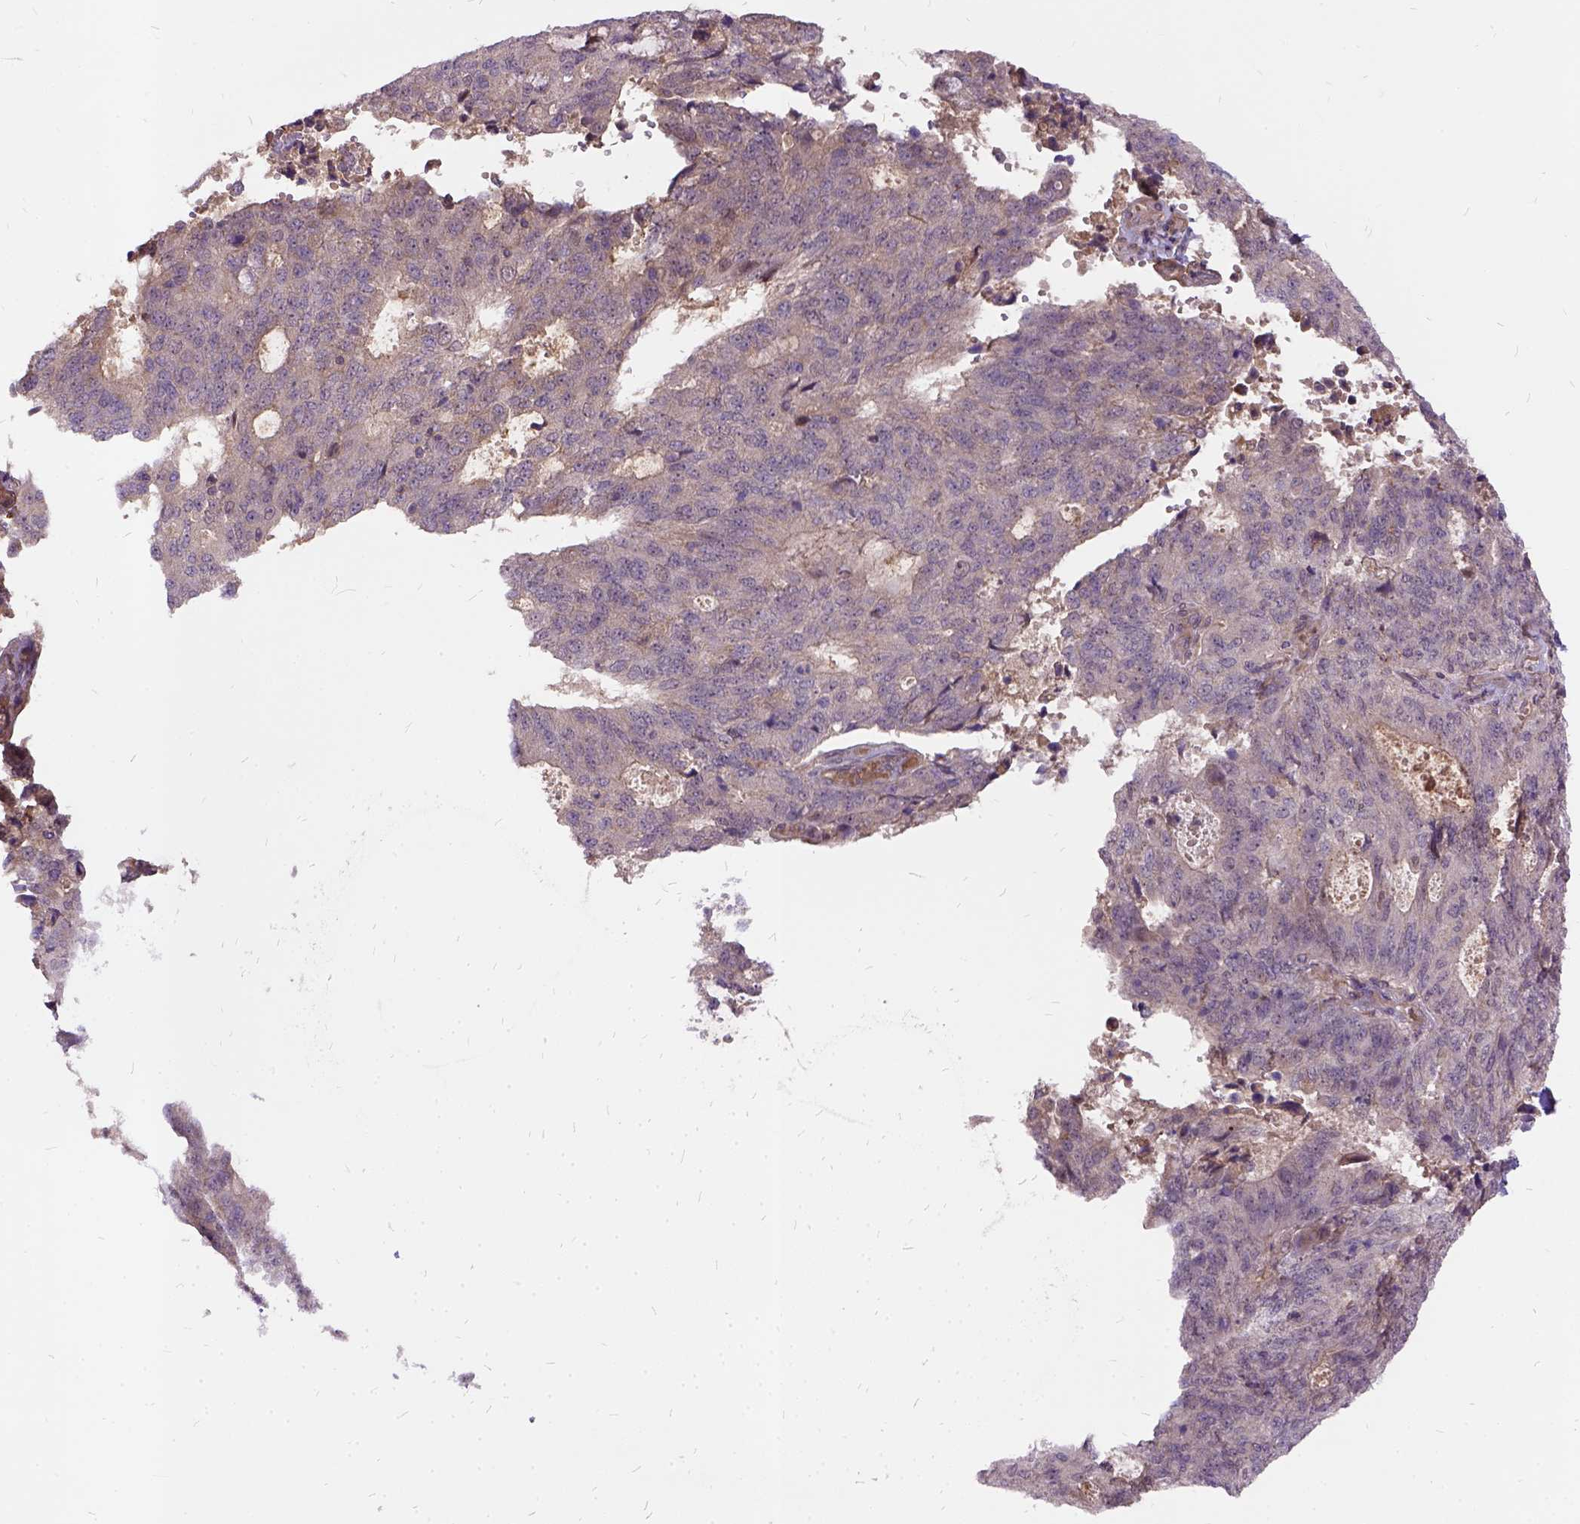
{"staining": {"intensity": "negative", "quantity": "none", "location": "none"}, "tissue": "endometrial cancer", "cell_type": "Tumor cells", "image_type": "cancer", "snomed": [{"axis": "morphology", "description": "Adenocarcinoma, NOS"}, {"axis": "topography", "description": "Endometrium"}], "caption": "Immunohistochemistry micrograph of neoplastic tissue: human endometrial cancer (adenocarcinoma) stained with DAB demonstrates no significant protein positivity in tumor cells. (DAB (3,3'-diaminobenzidine) immunohistochemistry (IHC) visualized using brightfield microscopy, high magnification).", "gene": "ILRUN", "patient": {"sex": "female", "age": 82}}